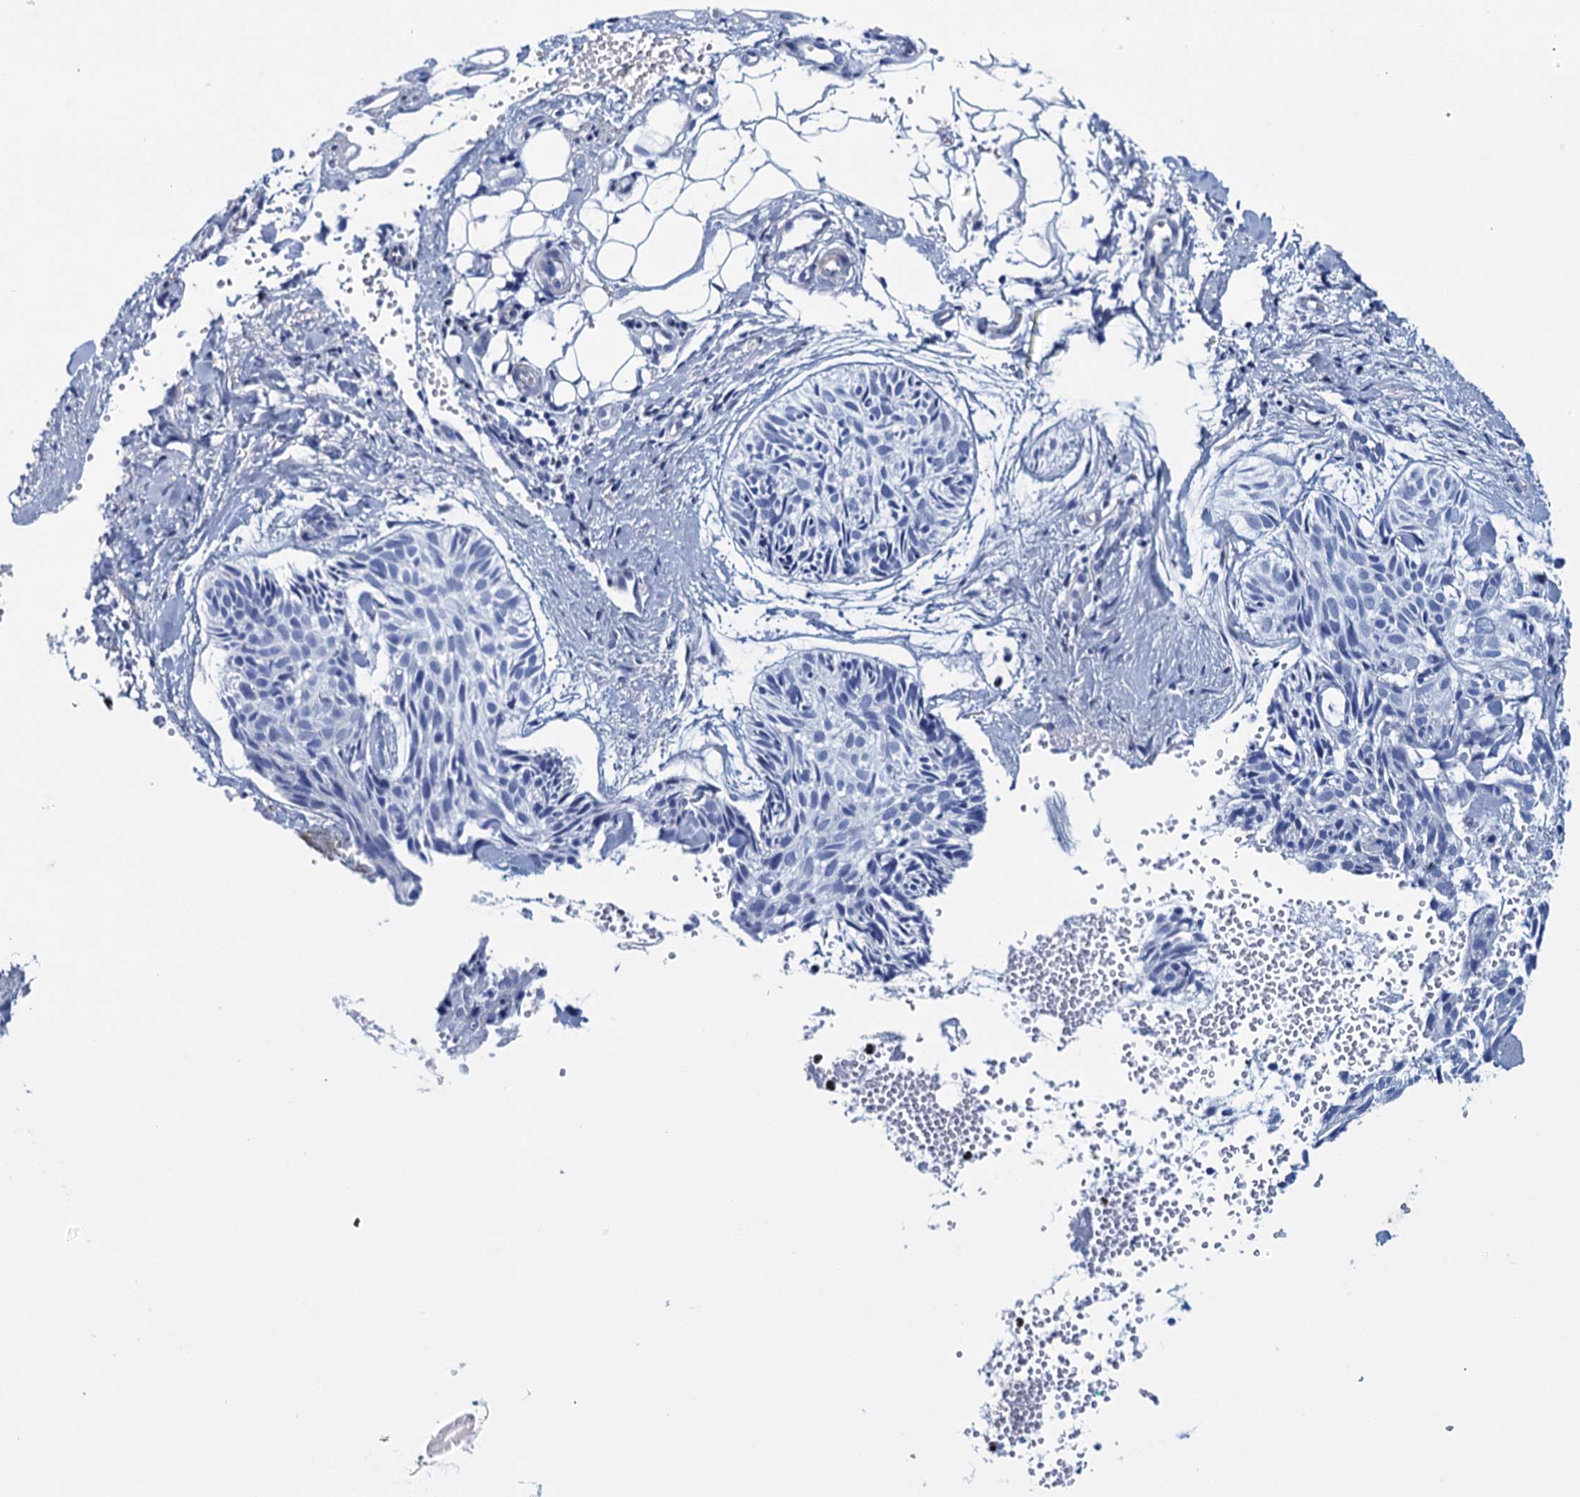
{"staining": {"intensity": "negative", "quantity": "none", "location": "none"}, "tissue": "skin cancer", "cell_type": "Tumor cells", "image_type": "cancer", "snomed": [{"axis": "morphology", "description": "Normal tissue, NOS"}, {"axis": "morphology", "description": "Basal cell carcinoma"}, {"axis": "topography", "description": "Skin"}], "caption": "Immunohistochemical staining of human skin basal cell carcinoma shows no significant positivity in tumor cells.", "gene": "RHCG", "patient": {"sex": "male", "age": 66}}